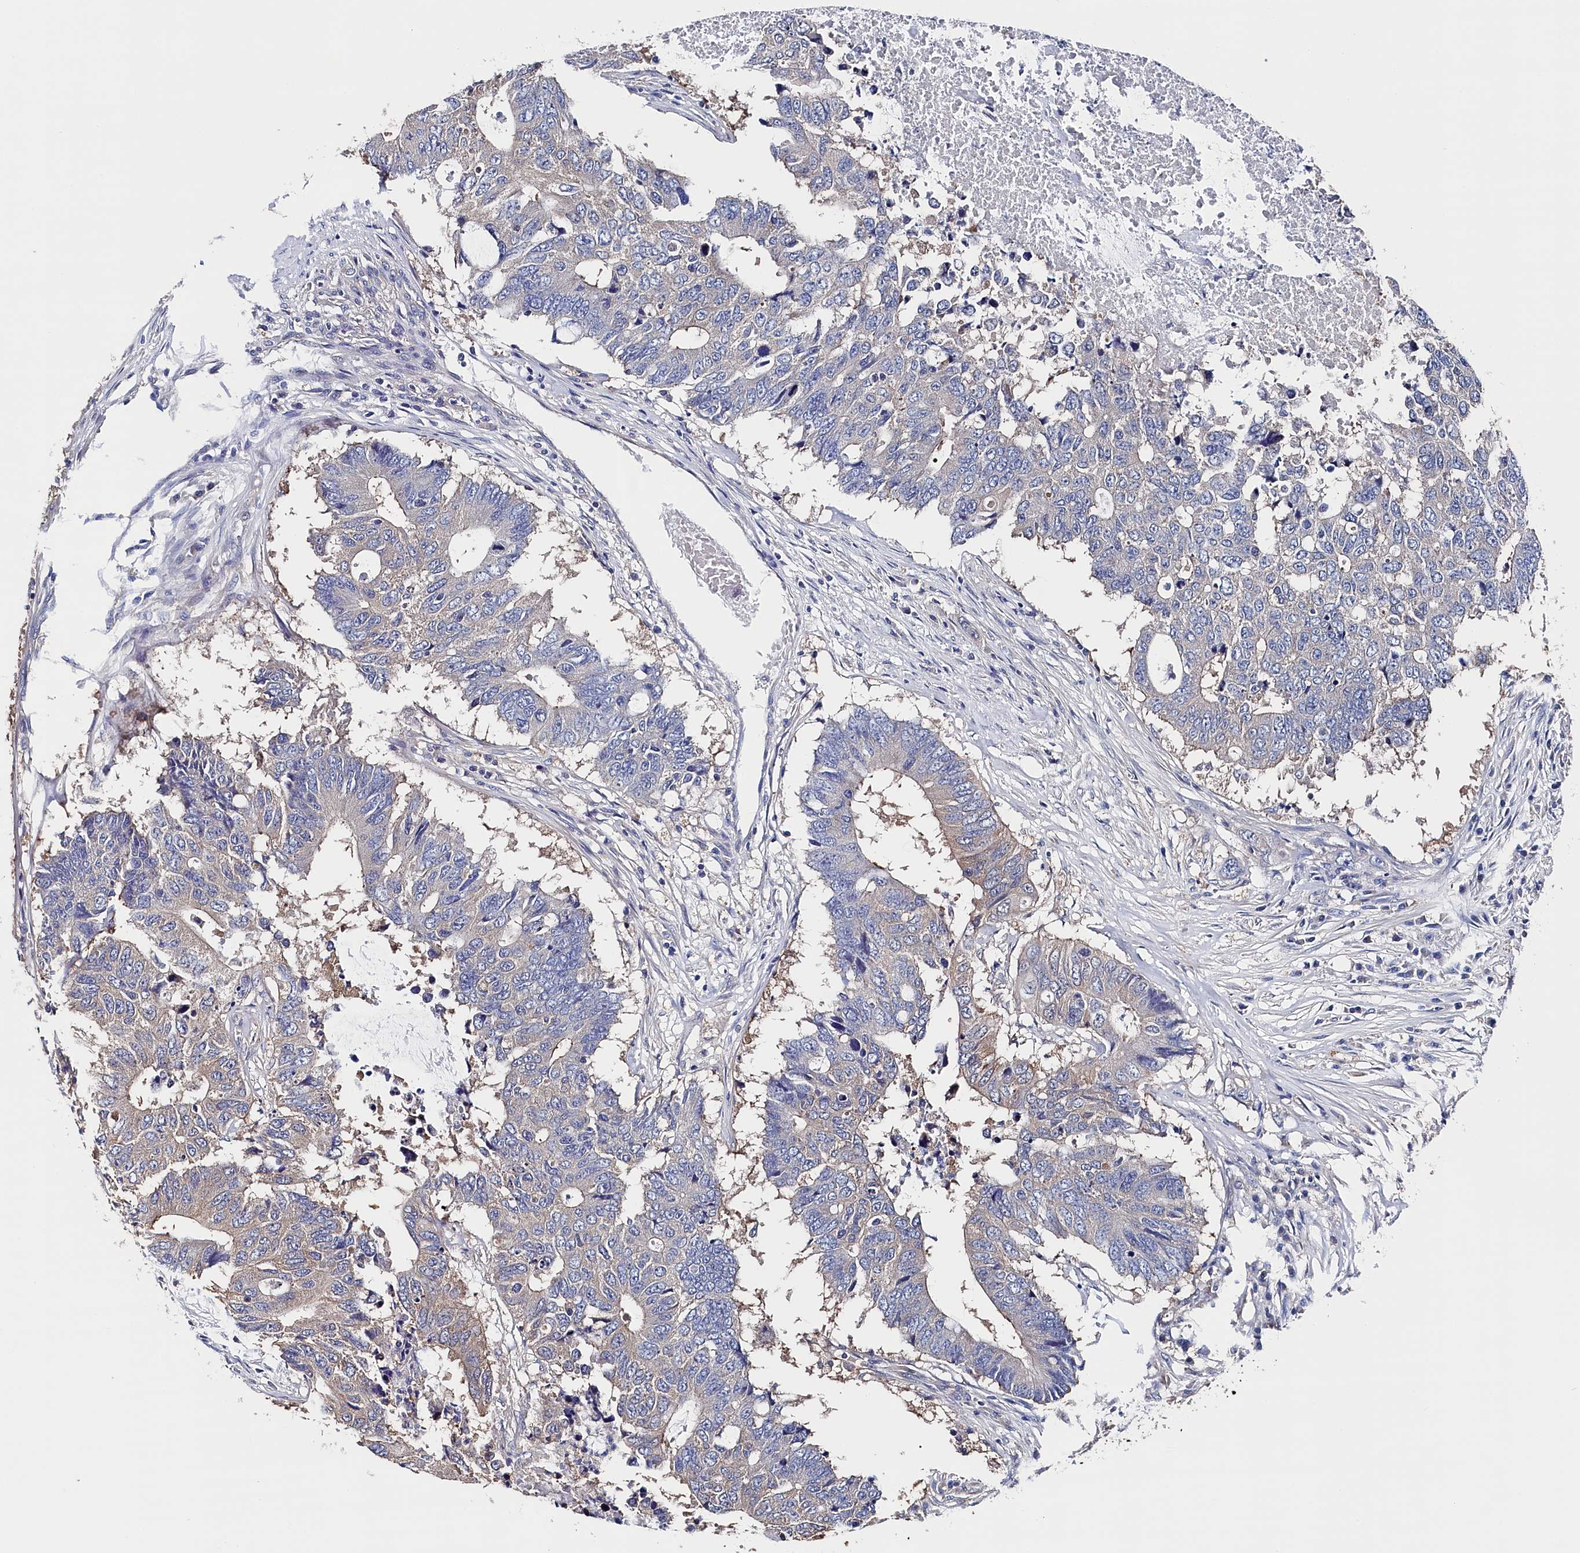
{"staining": {"intensity": "weak", "quantity": "<25%", "location": "cytoplasmic/membranous"}, "tissue": "colorectal cancer", "cell_type": "Tumor cells", "image_type": "cancer", "snomed": [{"axis": "morphology", "description": "Adenocarcinoma, NOS"}, {"axis": "topography", "description": "Colon"}], "caption": "Immunohistochemistry (IHC) micrograph of neoplastic tissue: human colorectal cancer (adenocarcinoma) stained with DAB (3,3'-diaminobenzidine) reveals no significant protein expression in tumor cells. (IHC, brightfield microscopy, high magnification).", "gene": "BHMT", "patient": {"sex": "male", "age": 71}}